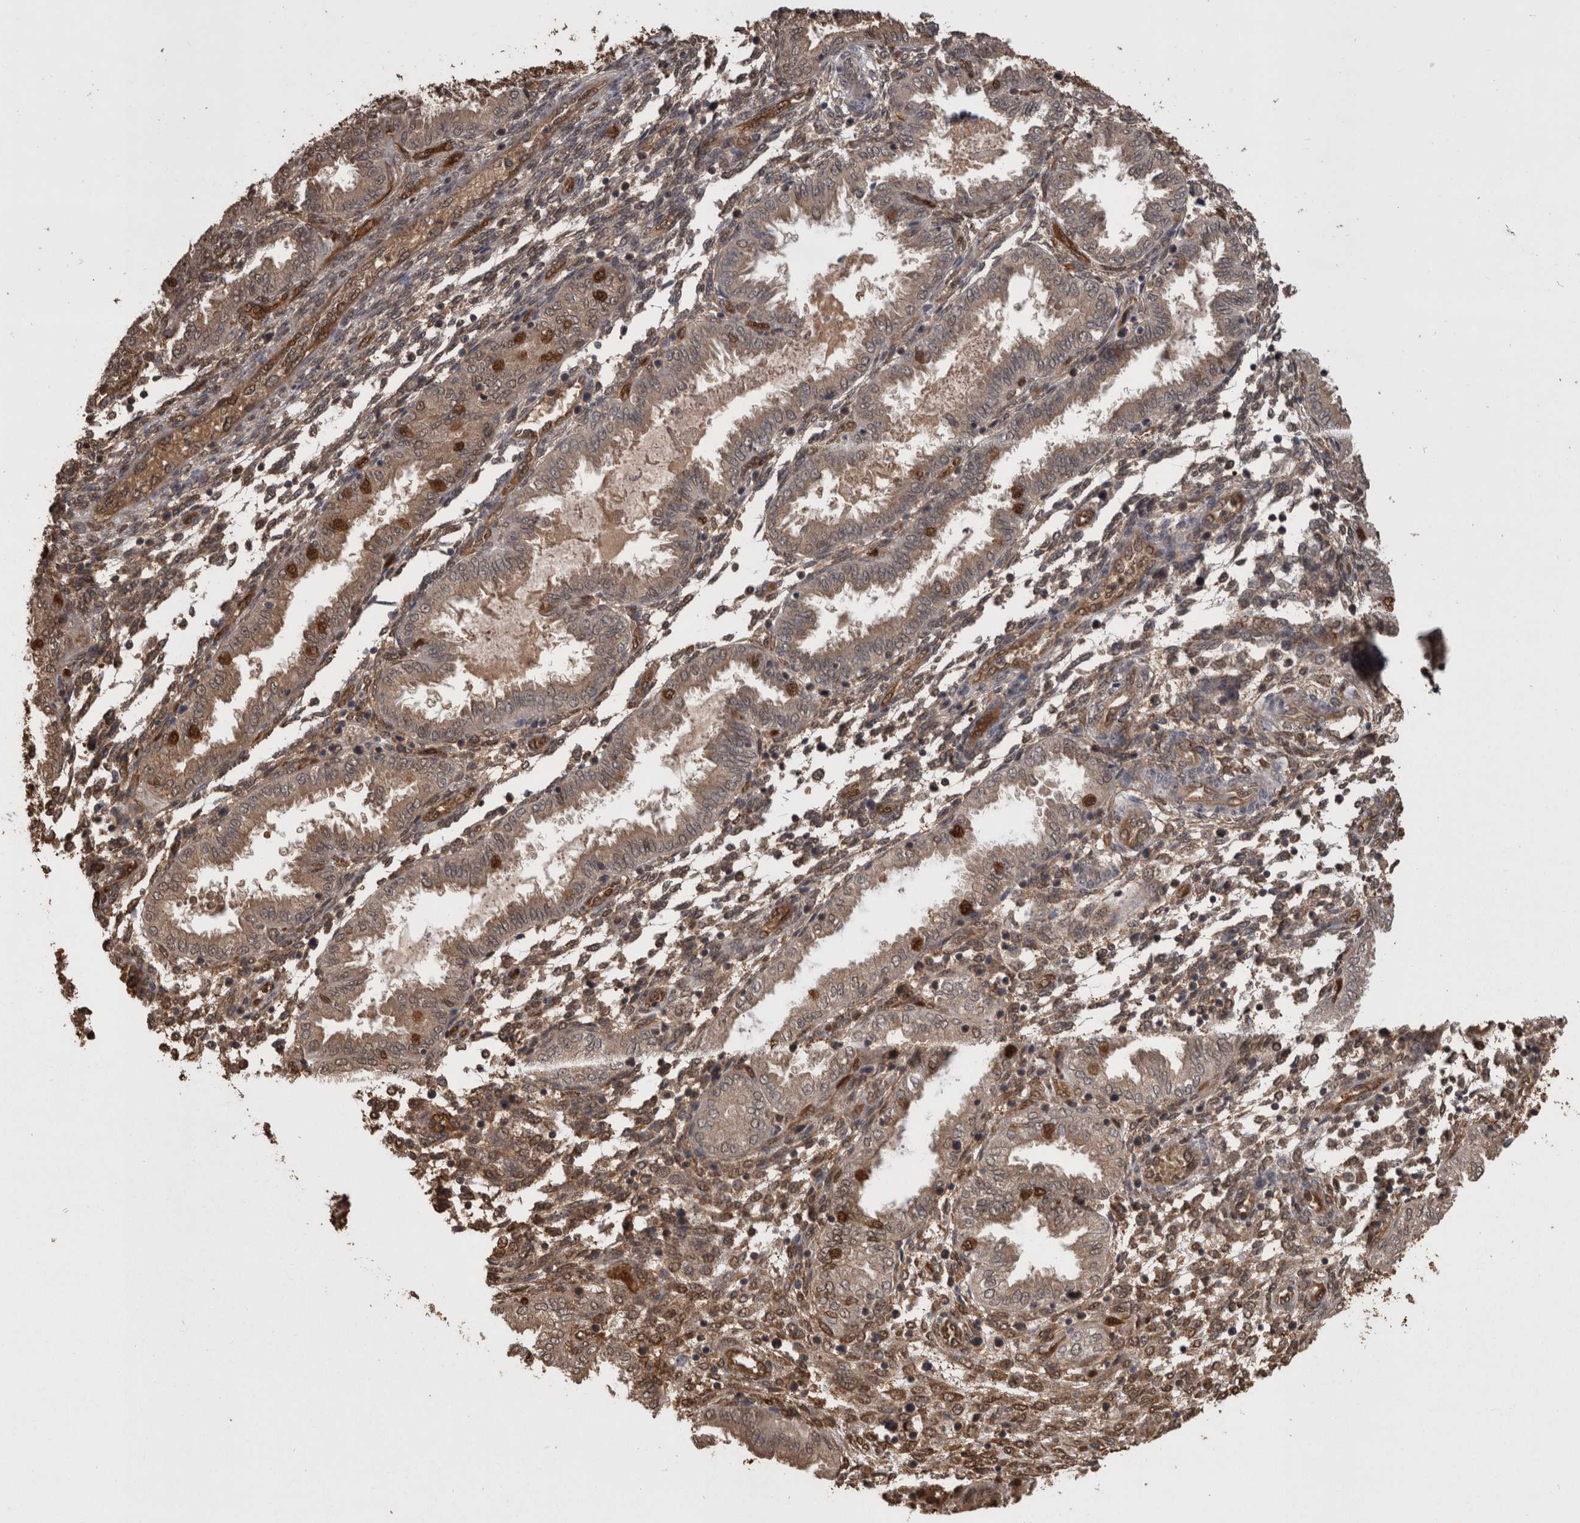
{"staining": {"intensity": "moderate", "quantity": ">75%", "location": "nuclear"}, "tissue": "endometrium", "cell_type": "Cells in endometrial stroma", "image_type": "normal", "snomed": [{"axis": "morphology", "description": "Normal tissue, NOS"}, {"axis": "topography", "description": "Endometrium"}], "caption": "Cells in endometrial stroma show medium levels of moderate nuclear expression in about >75% of cells in benign endometrium. The staining is performed using DAB (3,3'-diaminobenzidine) brown chromogen to label protein expression. The nuclei are counter-stained blue using hematoxylin.", "gene": "LXN", "patient": {"sex": "female", "age": 33}}